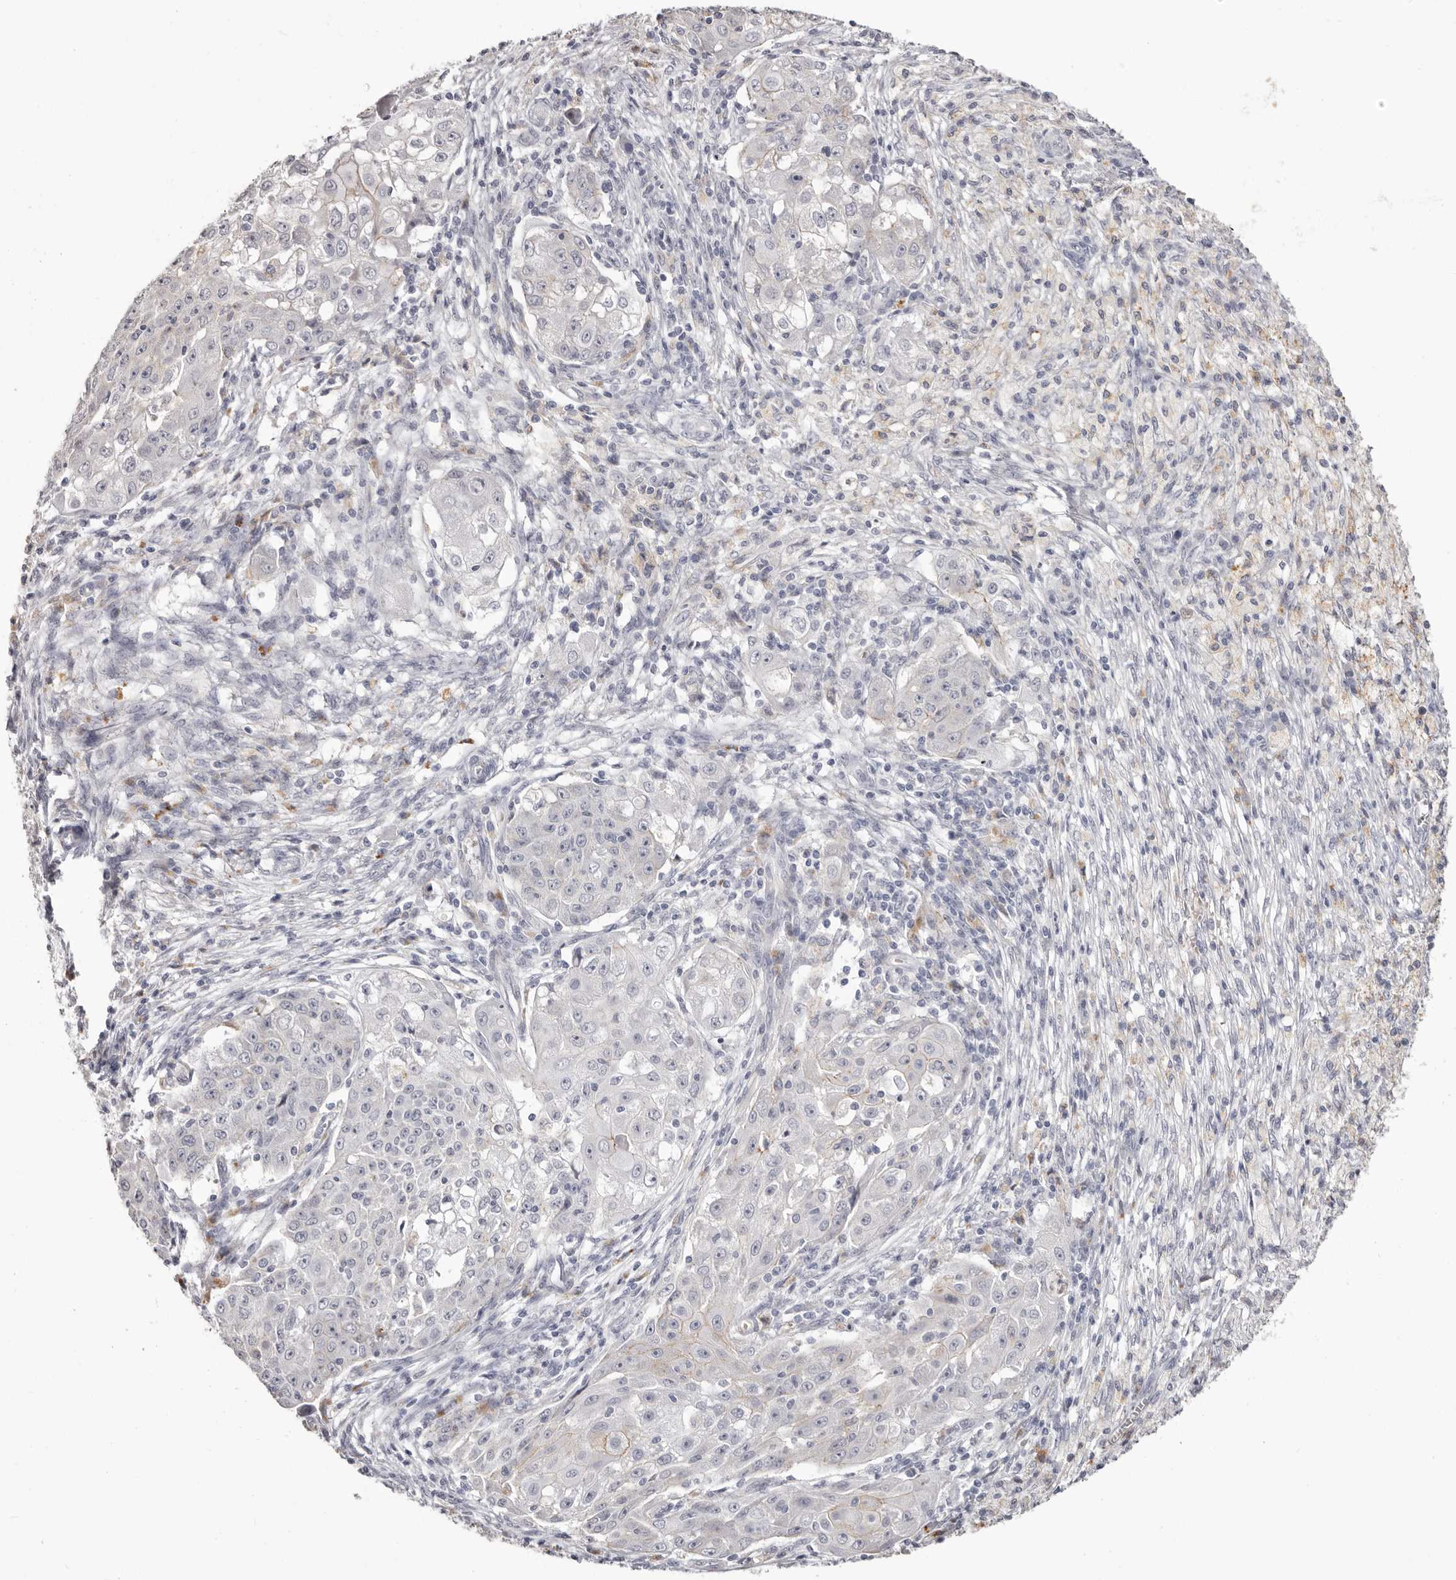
{"staining": {"intensity": "negative", "quantity": "none", "location": "none"}, "tissue": "ovarian cancer", "cell_type": "Tumor cells", "image_type": "cancer", "snomed": [{"axis": "morphology", "description": "Carcinoma, endometroid"}, {"axis": "topography", "description": "Ovary"}], "caption": "This is a micrograph of immunohistochemistry (IHC) staining of ovarian cancer, which shows no positivity in tumor cells.", "gene": "PCDHB6", "patient": {"sex": "female", "age": 42}}